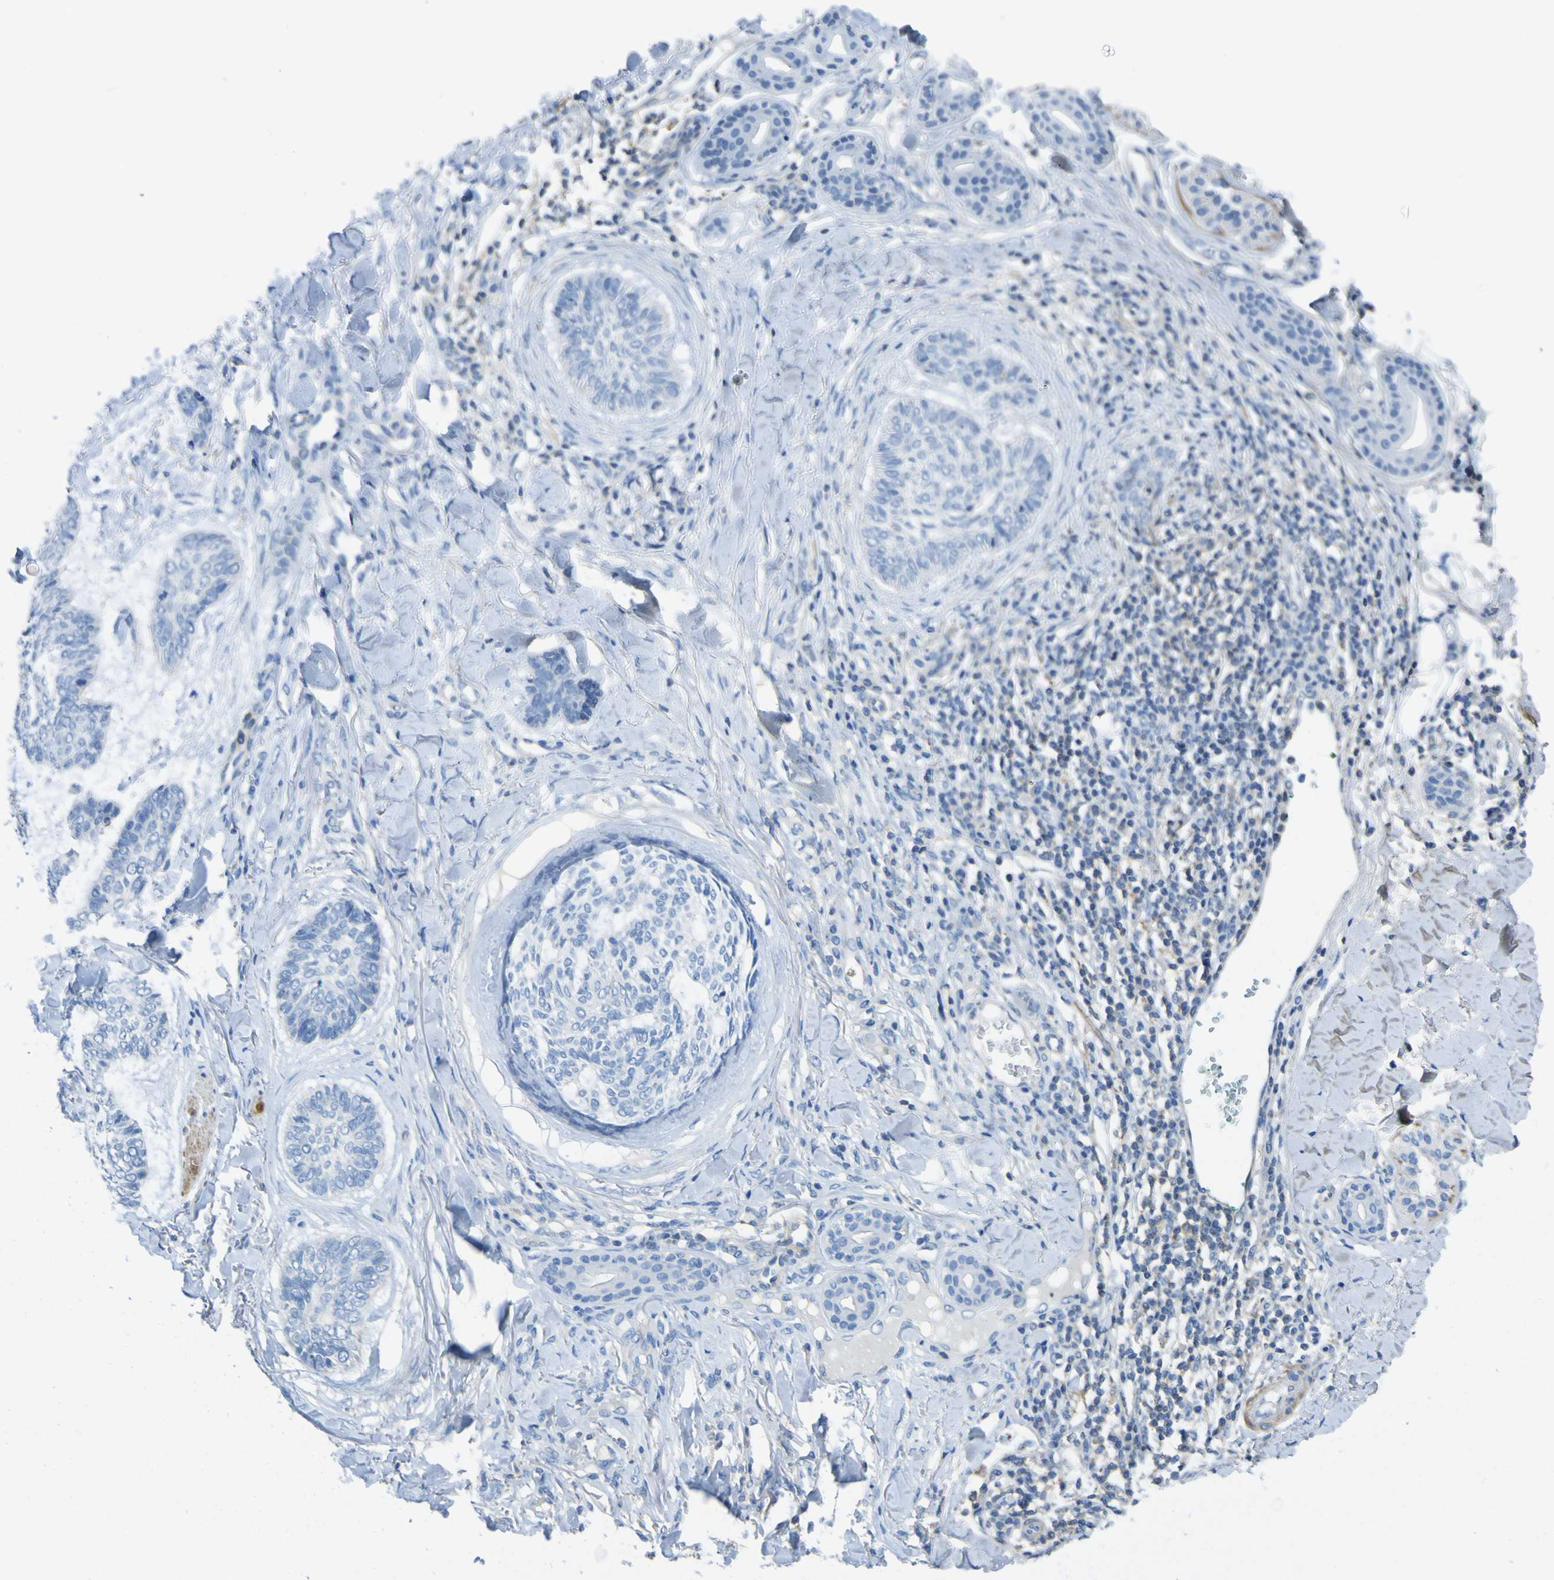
{"staining": {"intensity": "negative", "quantity": "none", "location": "none"}, "tissue": "skin cancer", "cell_type": "Tumor cells", "image_type": "cancer", "snomed": [{"axis": "morphology", "description": "Basal cell carcinoma"}, {"axis": "topography", "description": "Skin"}], "caption": "High power microscopy micrograph of an IHC image of skin cancer (basal cell carcinoma), revealing no significant expression in tumor cells.", "gene": "OGN", "patient": {"sex": "male", "age": 43}}